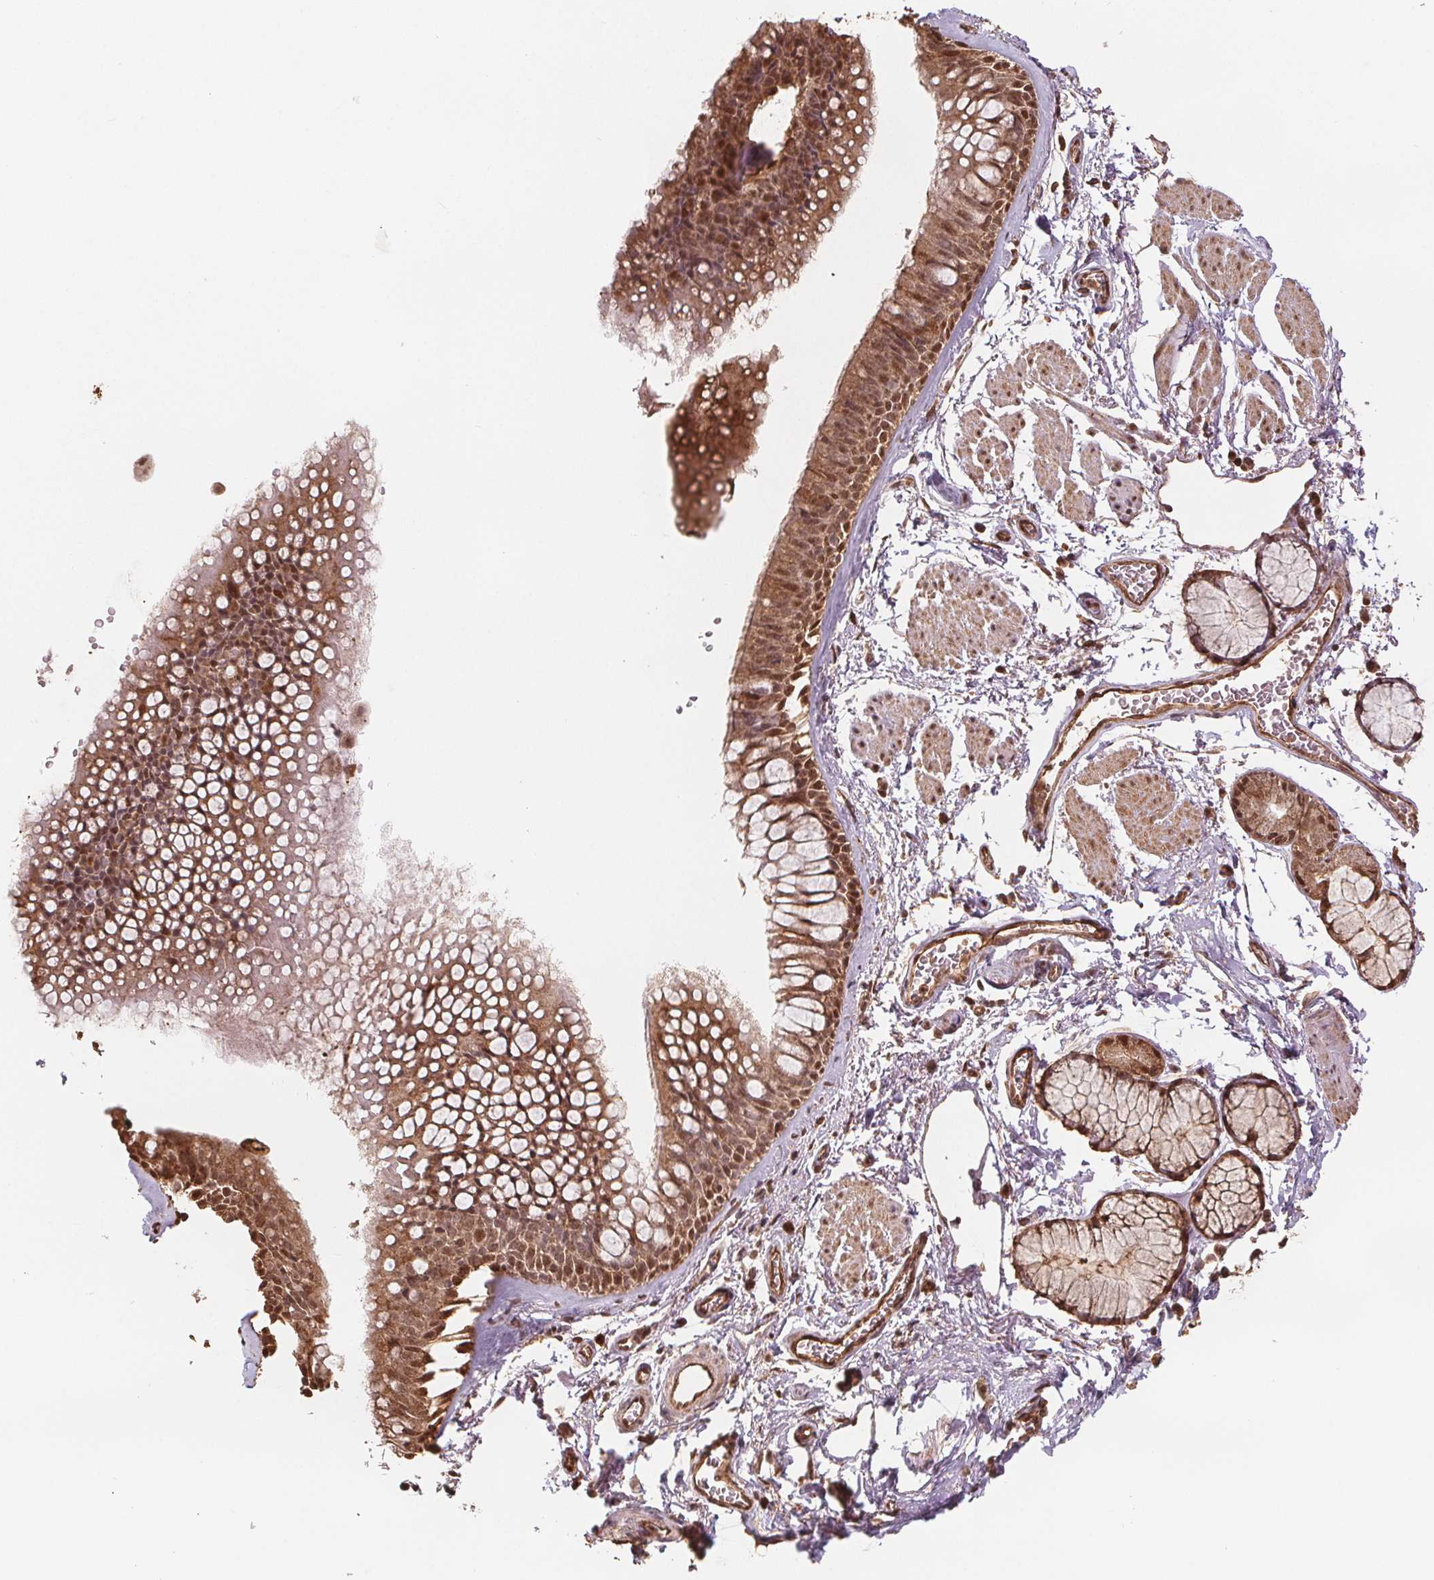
{"staining": {"intensity": "strong", "quantity": "<25%", "location": "nuclear"}, "tissue": "adipose tissue", "cell_type": "Adipocytes", "image_type": "normal", "snomed": [{"axis": "morphology", "description": "Normal tissue, NOS"}, {"axis": "topography", "description": "Cartilage tissue"}, {"axis": "topography", "description": "Bronchus"}], "caption": "Adipose tissue stained with a brown dye exhibits strong nuclear positive staining in about <25% of adipocytes.", "gene": "ENO1", "patient": {"sex": "female", "age": 79}}